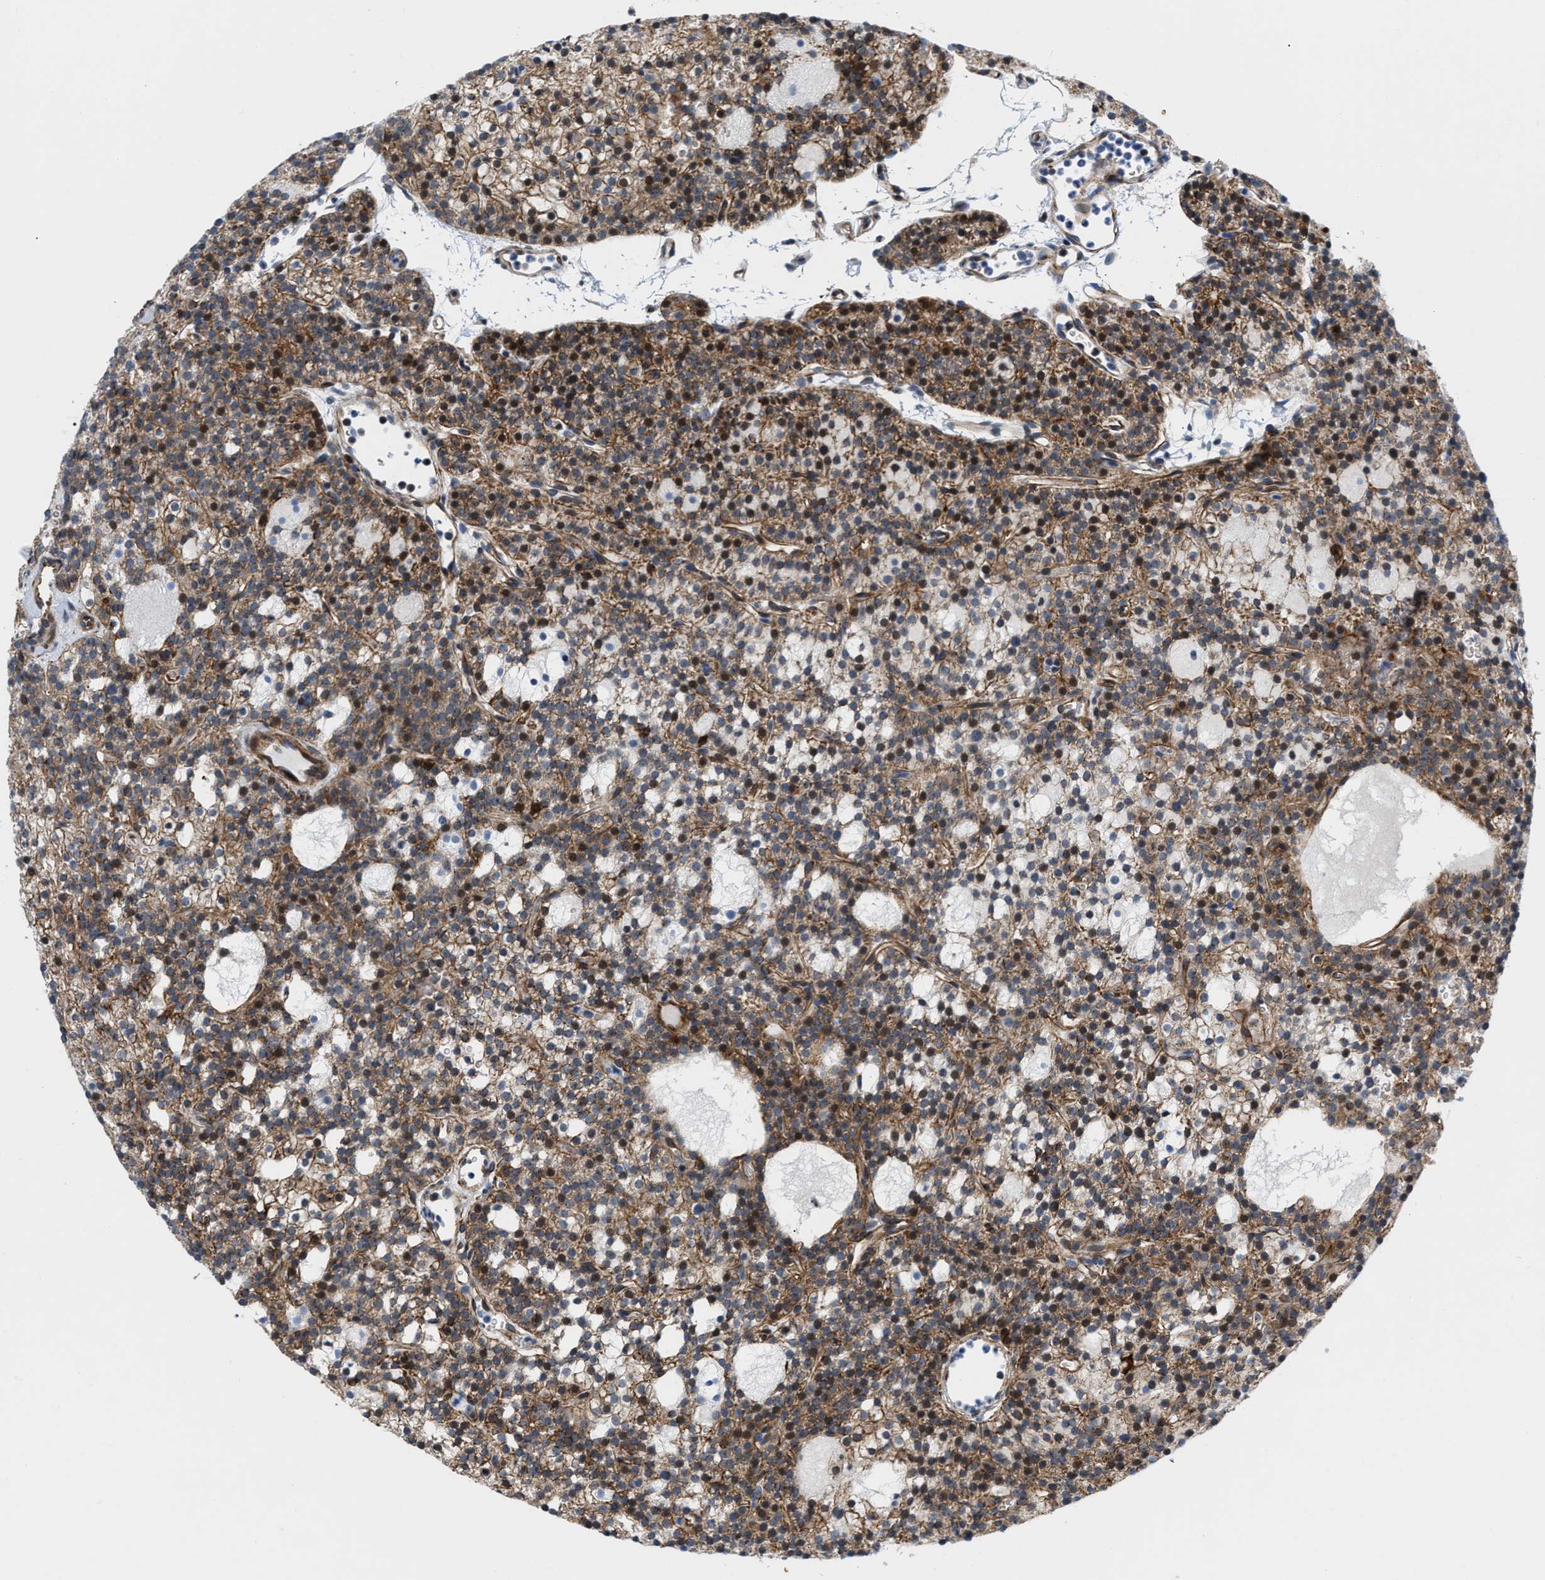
{"staining": {"intensity": "moderate", "quantity": ">75%", "location": "cytoplasmic/membranous,nuclear"}, "tissue": "parathyroid gland", "cell_type": "Glandular cells", "image_type": "normal", "snomed": [{"axis": "morphology", "description": "Normal tissue, NOS"}, {"axis": "morphology", "description": "Adenoma, NOS"}, {"axis": "topography", "description": "Parathyroid gland"}], "caption": "Protein expression analysis of benign parathyroid gland displays moderate cytoplasmic/membranous,nuclear expression in about >75% of glandular cells. (brown staining indicates protein expression, while blue staining denotes nuclei).", "gene": "POLR1F", "patient": {"sex": "female", "age": 74}}